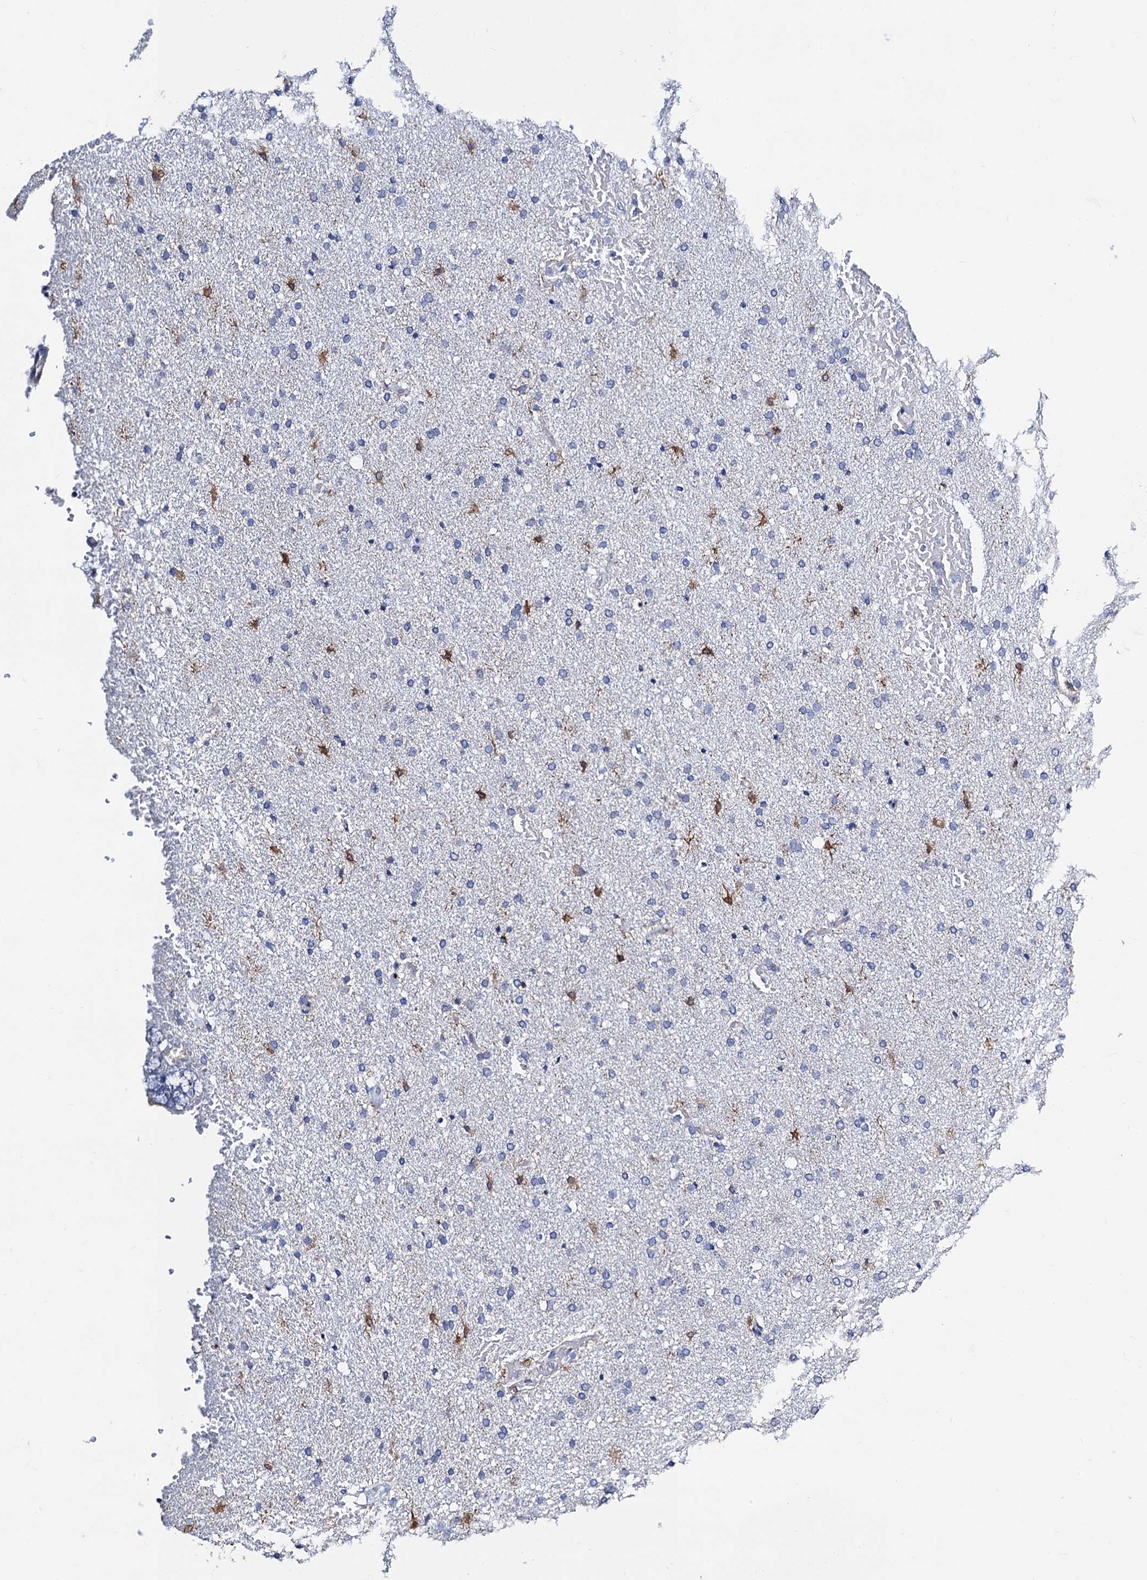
{"staining": {"intensity": "weak", "quantity": "<25%", "location": "cytoplasmic/membranous"}, "tissue": "glioma", "cell_type": "Tumor cells", "image_type": "cancer", "snomed": [{"axis": "morphology", "description": "Glioma, malignant, High grade"}, {"axis": "topography", "description": "Brain"}], "caption": "This is a histopathology image of immunohistochemistry staining of malignant glioma (high-grade), which shows no expression in tumor cells.", "gene": "FREM3", "patient": {"sex": "male", "age": 72}}